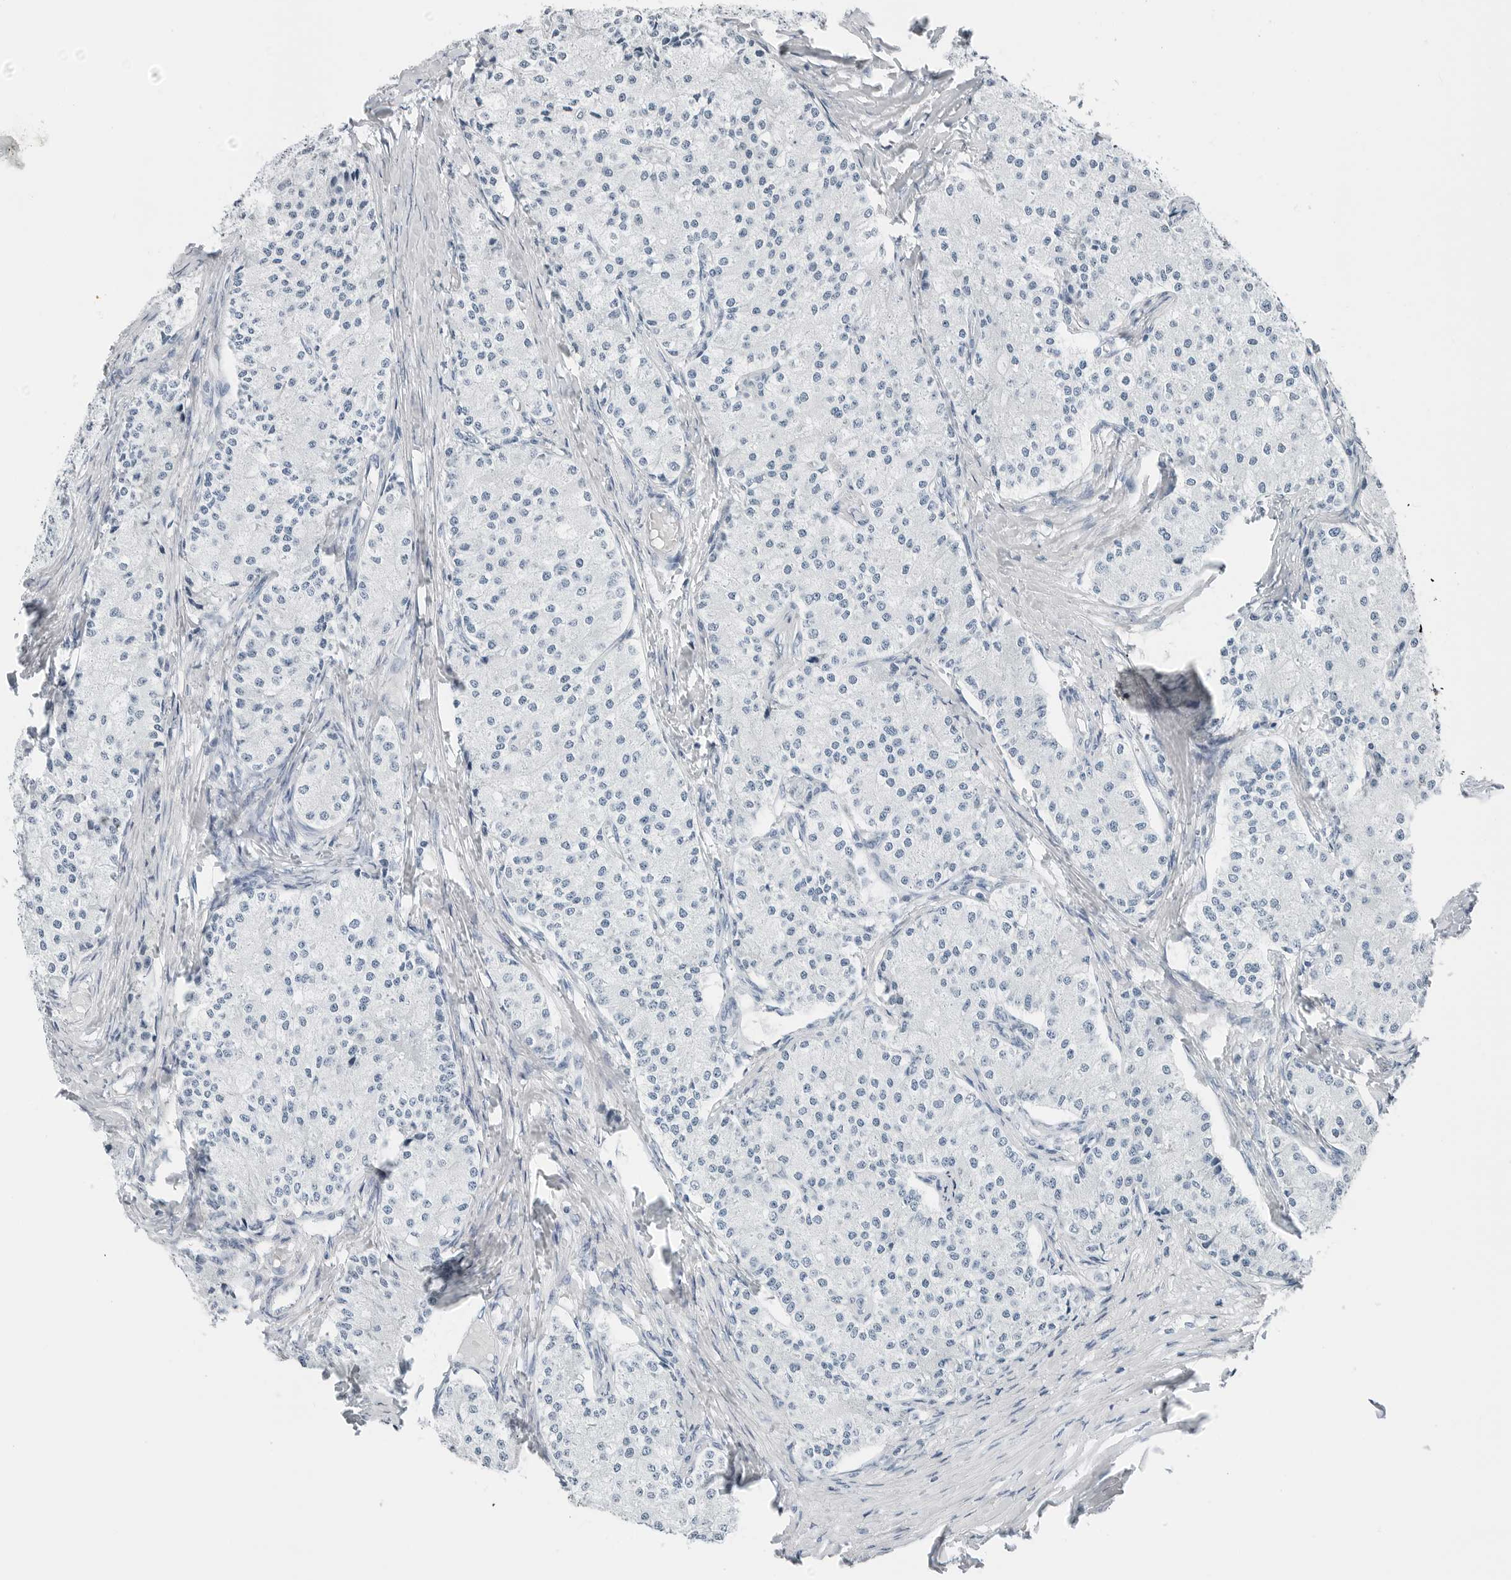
{"staining": {"intensity": "negative", "quantity": "none", "location": "none"}, "tissue": "carcinoid", "cell_type": "Tumor cells", "image_type": "cancer", "snomed": [{"axis": "morphology", "description": "Carcinoid, malignant, NOS"}, {"axis": "topography", "description": "Colon"}], "caption": "High power microscopy photomicrograph of an immunohistochemistry (IHC) image of carcinoid, revealing no significant positivity in tumor cells. (DAB (3,3'-diaminobenzidine) IHC with hematoxylin counter stain).", "gene": "SLPI", "patient": {"sex": "female", "age": 52}}